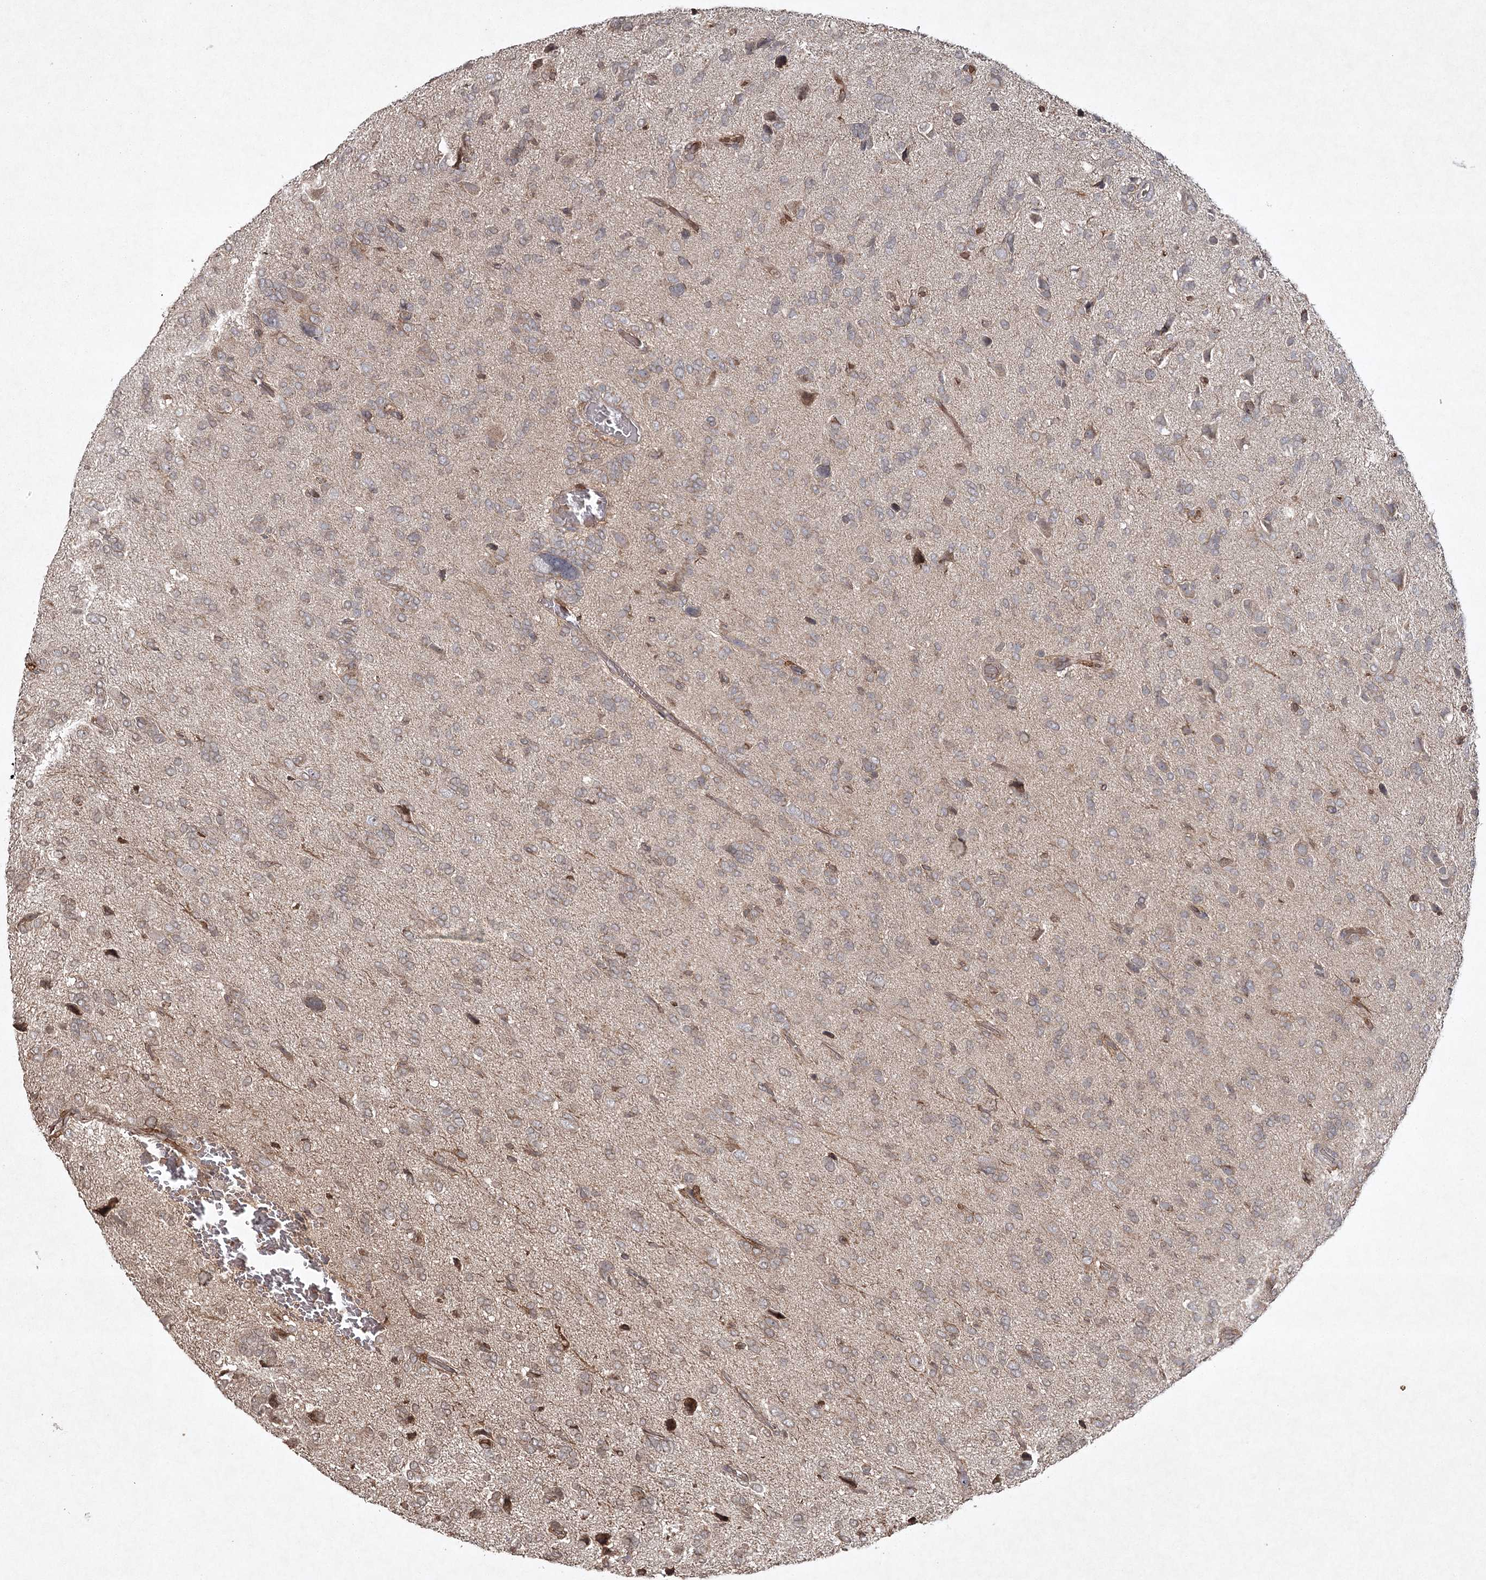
{"staining": {"intensity": "weak", "quantity": "<25%", "location": "cytoplasmic/membranous"}, "tissue": "glioma", "cell_type": "Tumor cells", "image_type": "cancer", "snomed": [{"axis": "morphology", "description": "Glioma, malignant, High grade"}, {"axis": "topography", "description": "Brain"}], "caption": "This is an immunohistochemistry (IHC) micrograph of human glioma. There is no expression in tumor cells.", "gene": "CYP2B6", "patient": {"sex": "female", "age": 59}}